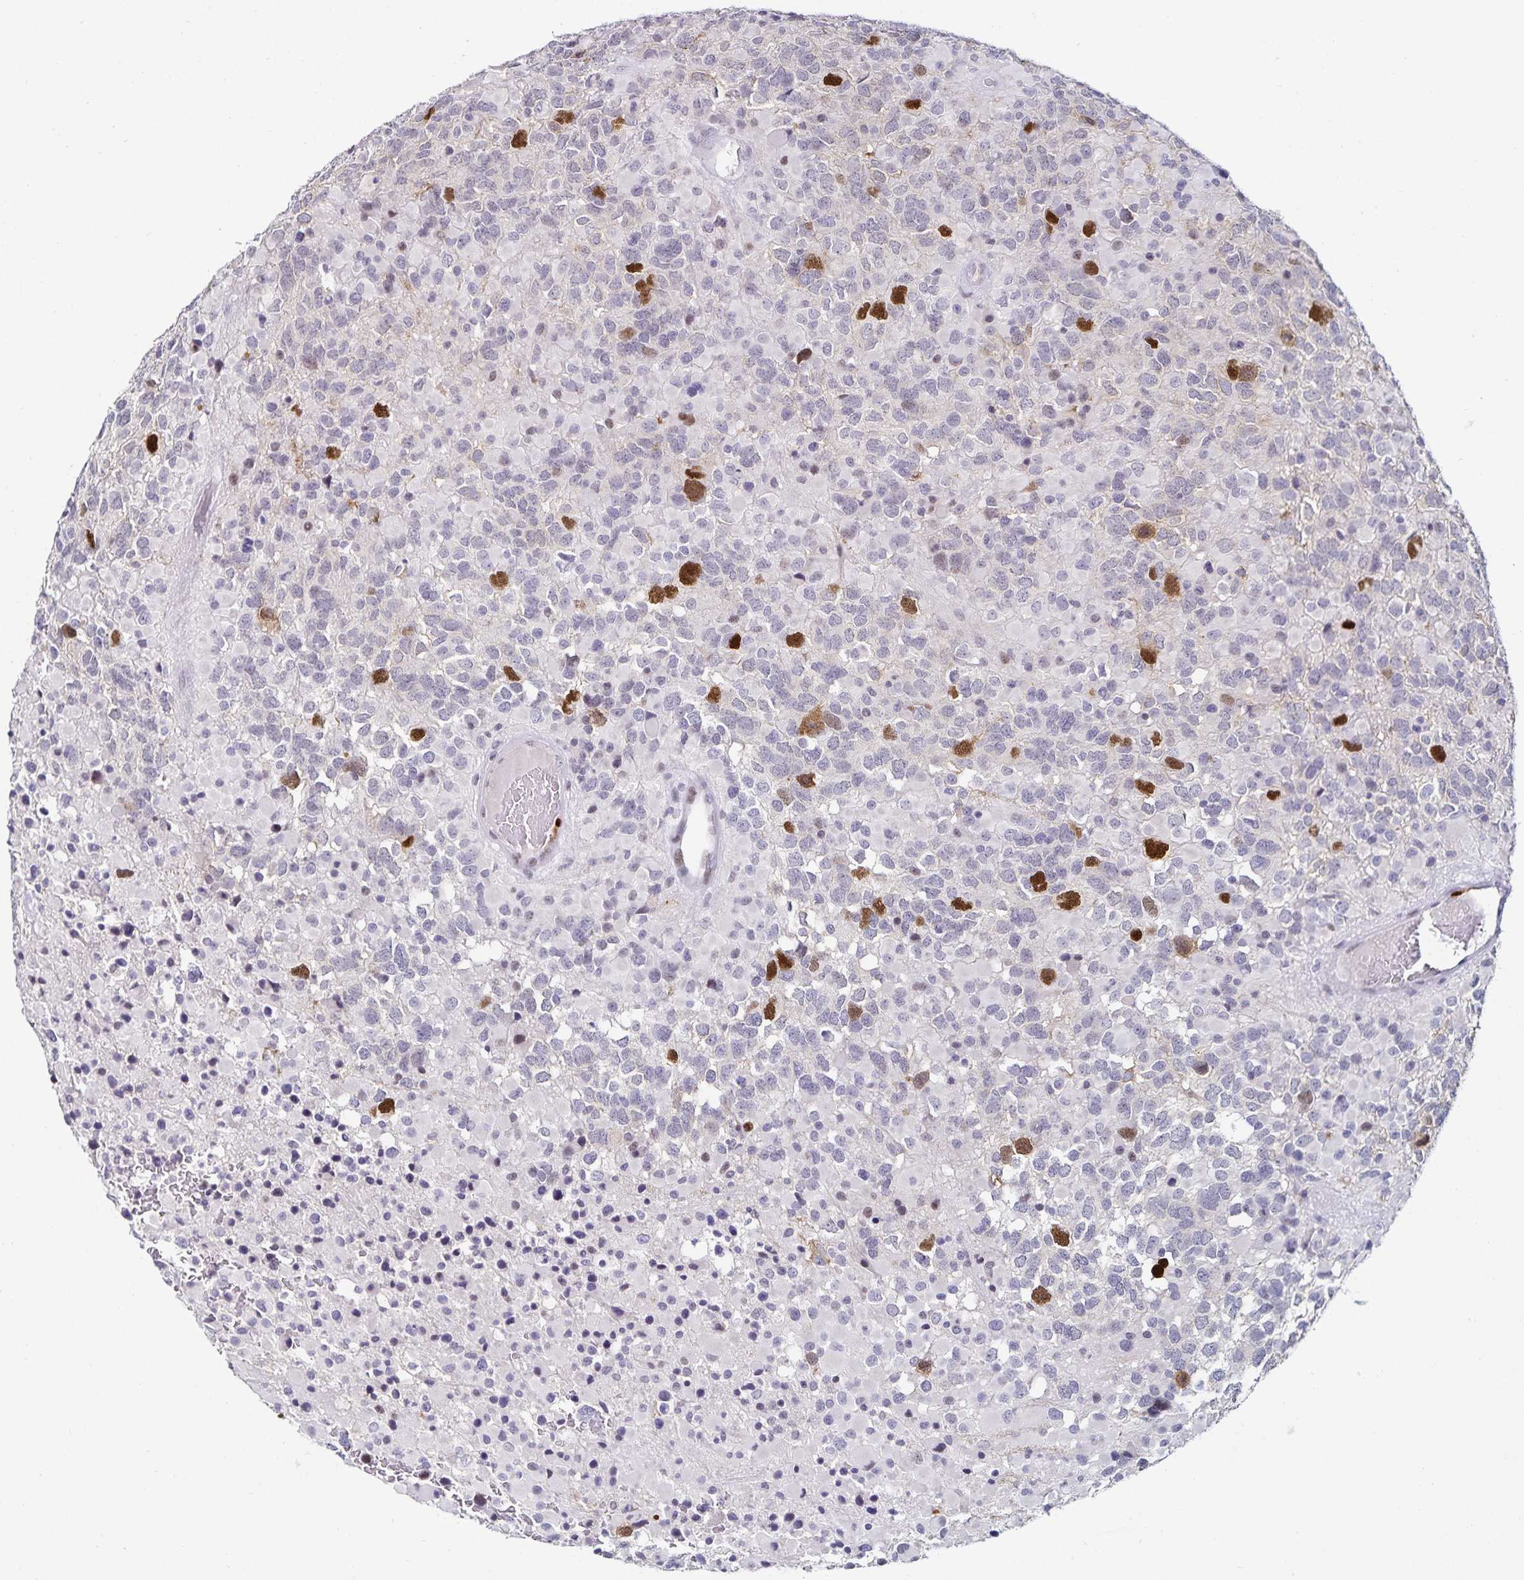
{"staining": {"intensity": "strong", "quantity": "<25%", "location": "nuclear"}, "tissue": "glioma", "cell_type": "Tumor cells", "image_type": "cancer", "snomed": [{"axis": "morphology", "description": "Glioma, malignant, High grade"}, {"axis": "topography", "description": "Brain"}], "caption": "The micrograph demonstrates staining of glioma, revealing strong nuclear protein expression (brown color) within tumor cells.", "gene": "ANLN", "patient": {"sex": "female", "age": 40}}